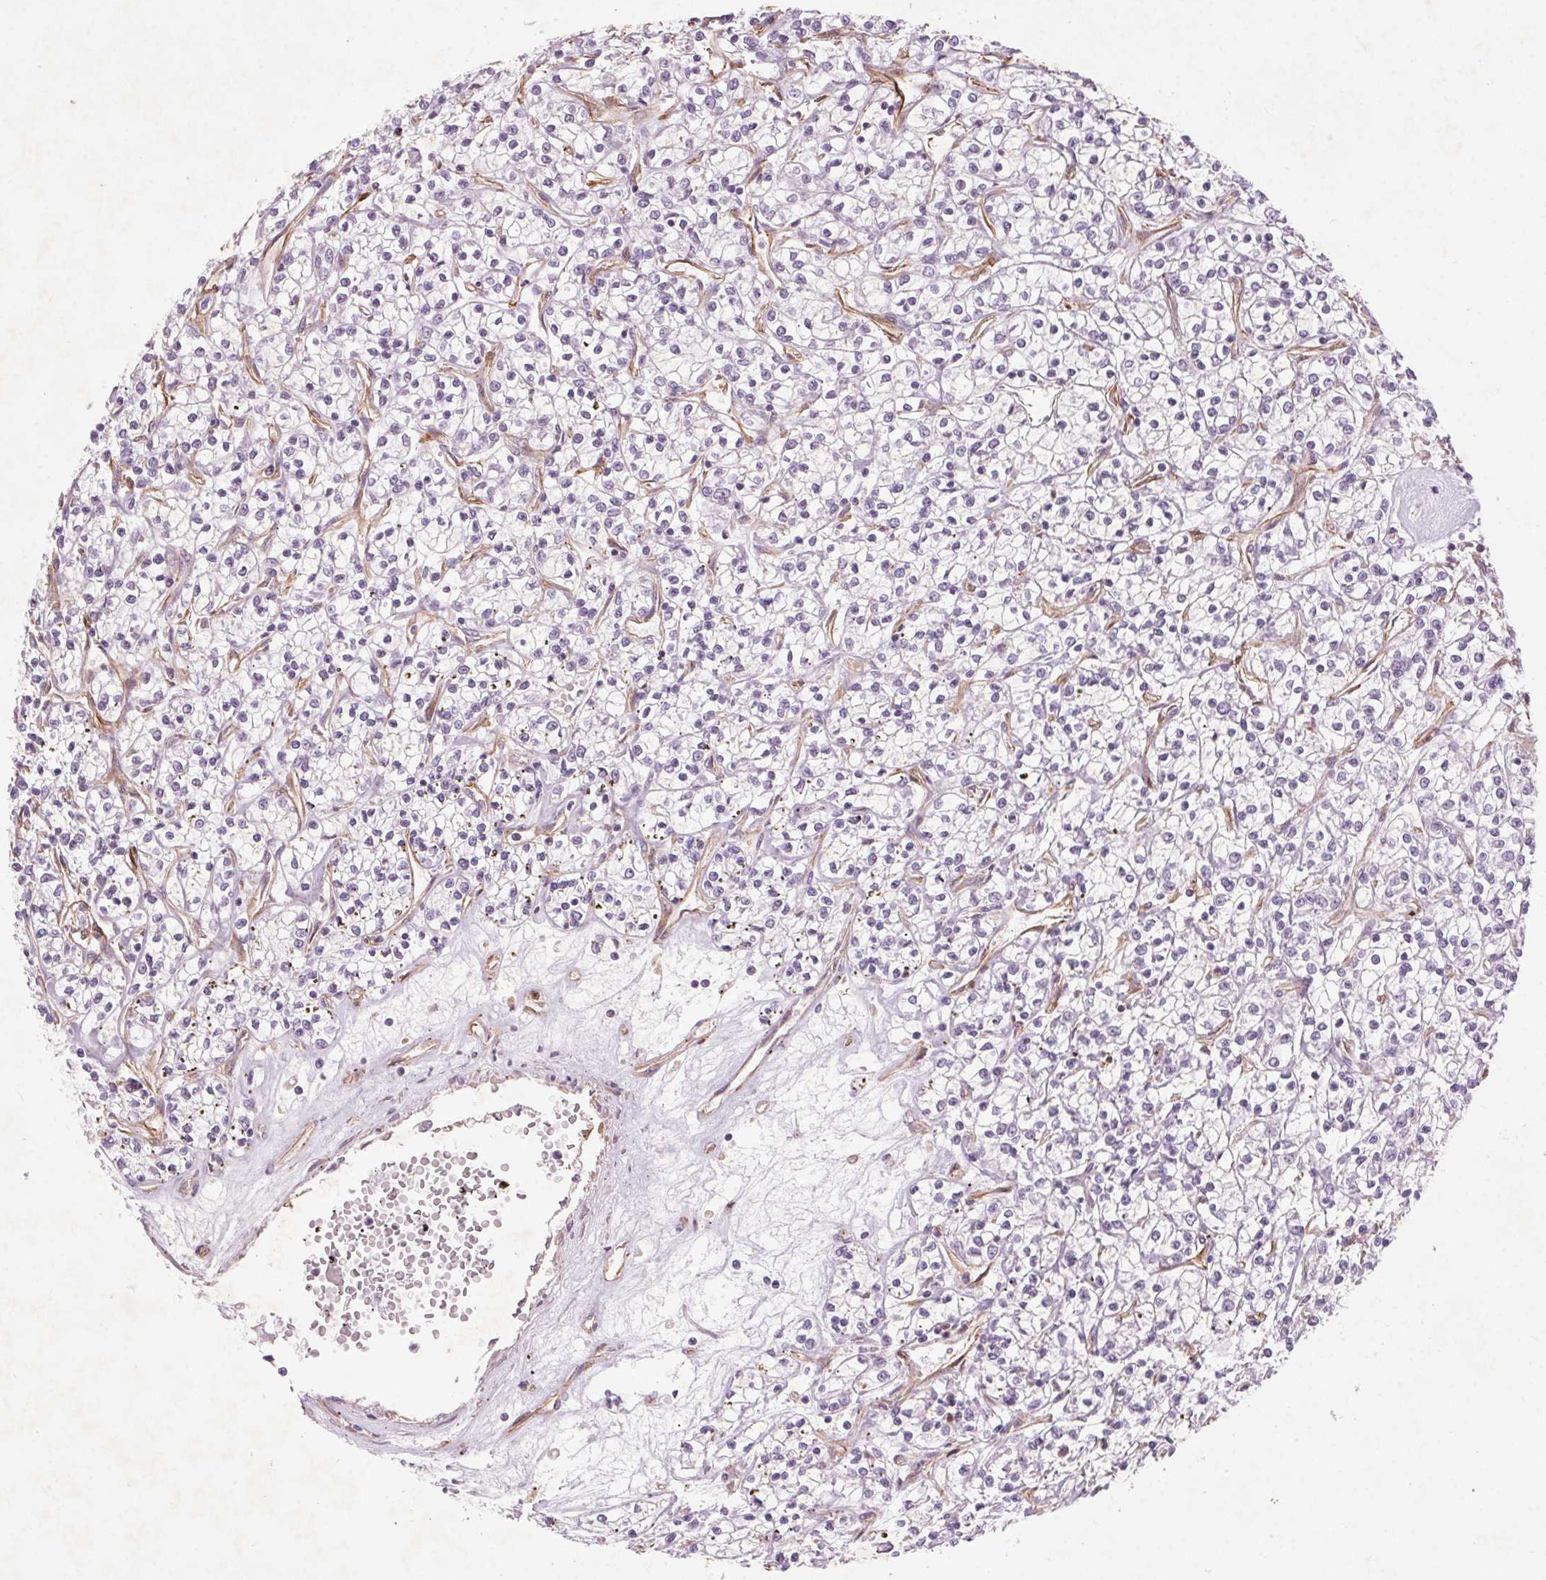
{"staining": {"intensity": "negative", "quantity": "none", "location": "none"}, "tissue": "renal cancer", "cell_type": "Tumor cells", "image_type": "cancer", "snomed": [{"axis": "morphology", "description": "Adenocarcinoma, NOS"}, {"axis": "topography", "description": "Kidney"}], "caption": "Immunohistochemical staining of human renal adenocarcinoma reveals no significant expression in tumor cells.", "gene": "CCSER1", "patient": {"sex": "female", "age": 59}}